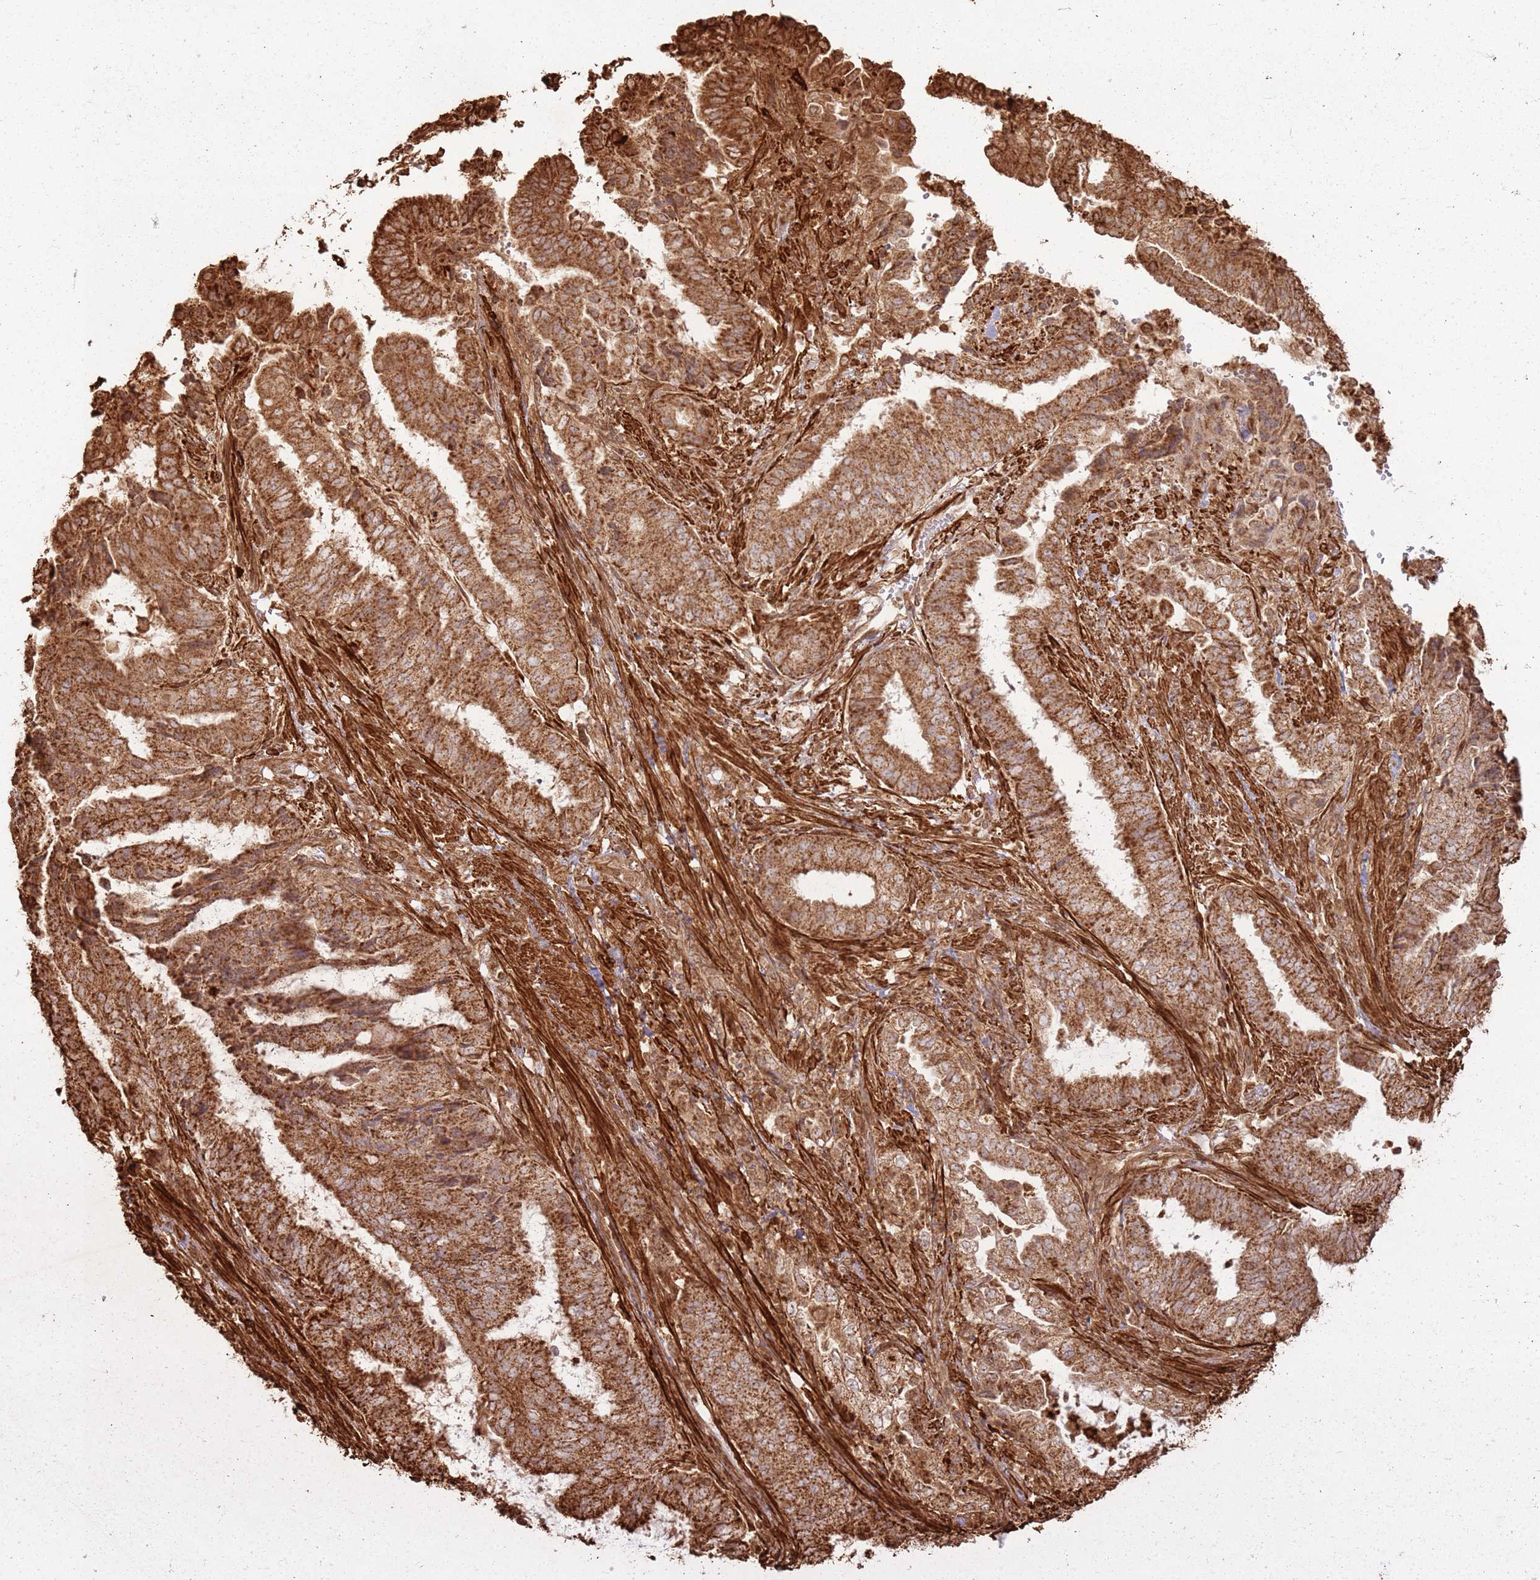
{"staining": {"intensity": "strong", "quantity": ">75%", "location": "cytoplasmic/membranous"}, "tissue": "endometrial cancer", "cell_type": "Tumor cells", "image_type": "cancer", "snomed": [{"axis": "morphology", "description": "Adenocarcinoma, NOS"}, {"axis": "topography", "description": "Endometrium"}], "caption": "Protein analysis of endometrial adenocarcinoma tissue exhibits strong cytoplasmic/membranous positivity in approximately >75% of tumor cells. (DAB IHC with brightfield microscopy, high magnification).", "gene": "DDX59", "patient": {"sex": "female", "age": 51}}